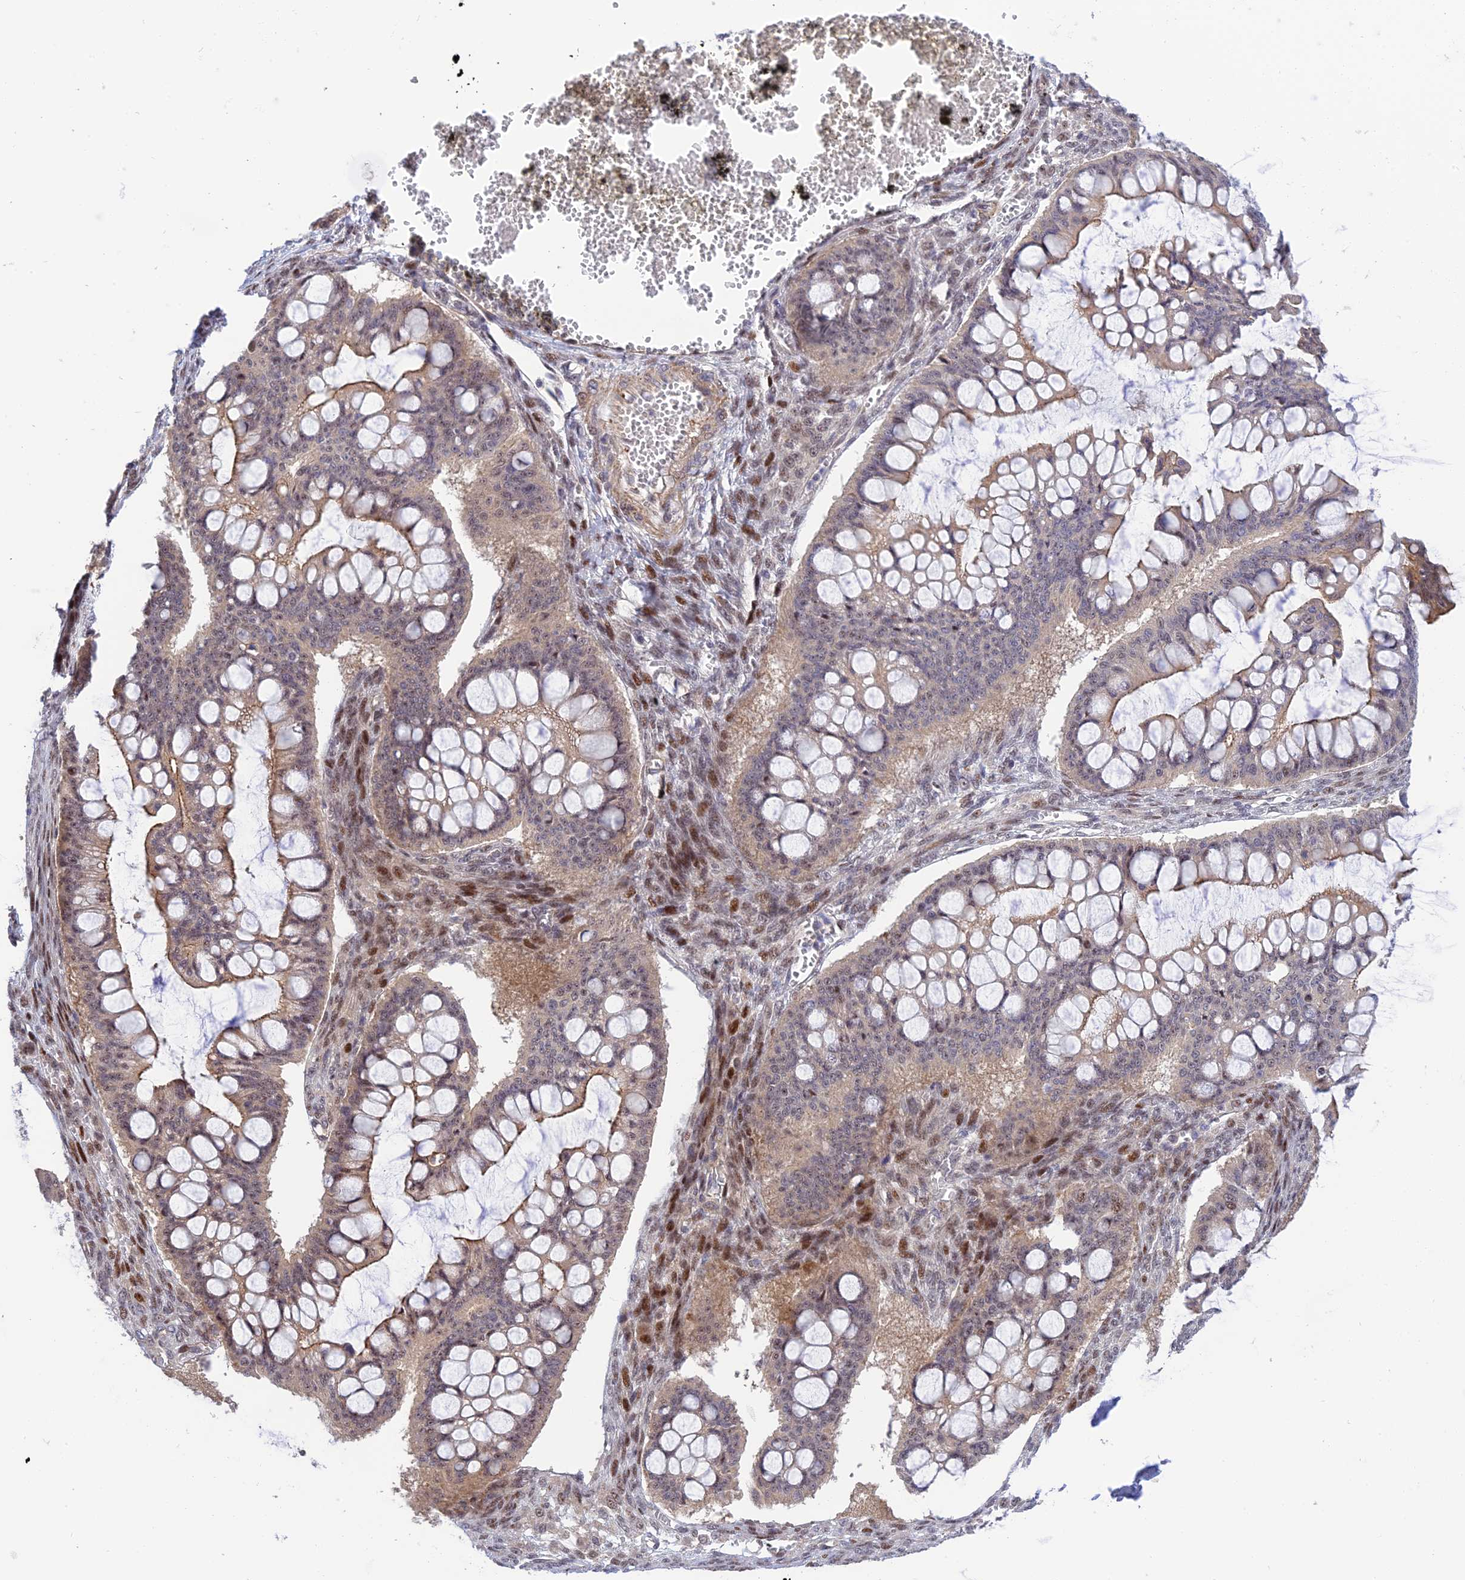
{"staining": {"intensity": "moderate", "quantity": "<25%", "location": "cytoplasmic/membranous,nuclear"}, "tissue": "ovarian cancer", "cell_type": "Tumor cells", "image_type": "cancer", "snomed": [{"axis": "morphology", "description": "Cystadenocarcinoma, mucinous, NOS"}, {"axis": "topography", "description": "Ovary"}], "caption": "Mucinous cystadenocarcinoma (ovarian) was stained to show a protein in brown. There is low levels of moderate cytoplasmic/membranous and nuclear expression in approximately <25% of tumor cells.", "gene": "ZNF584", "patient": {"sex": "female", "age": 73}}